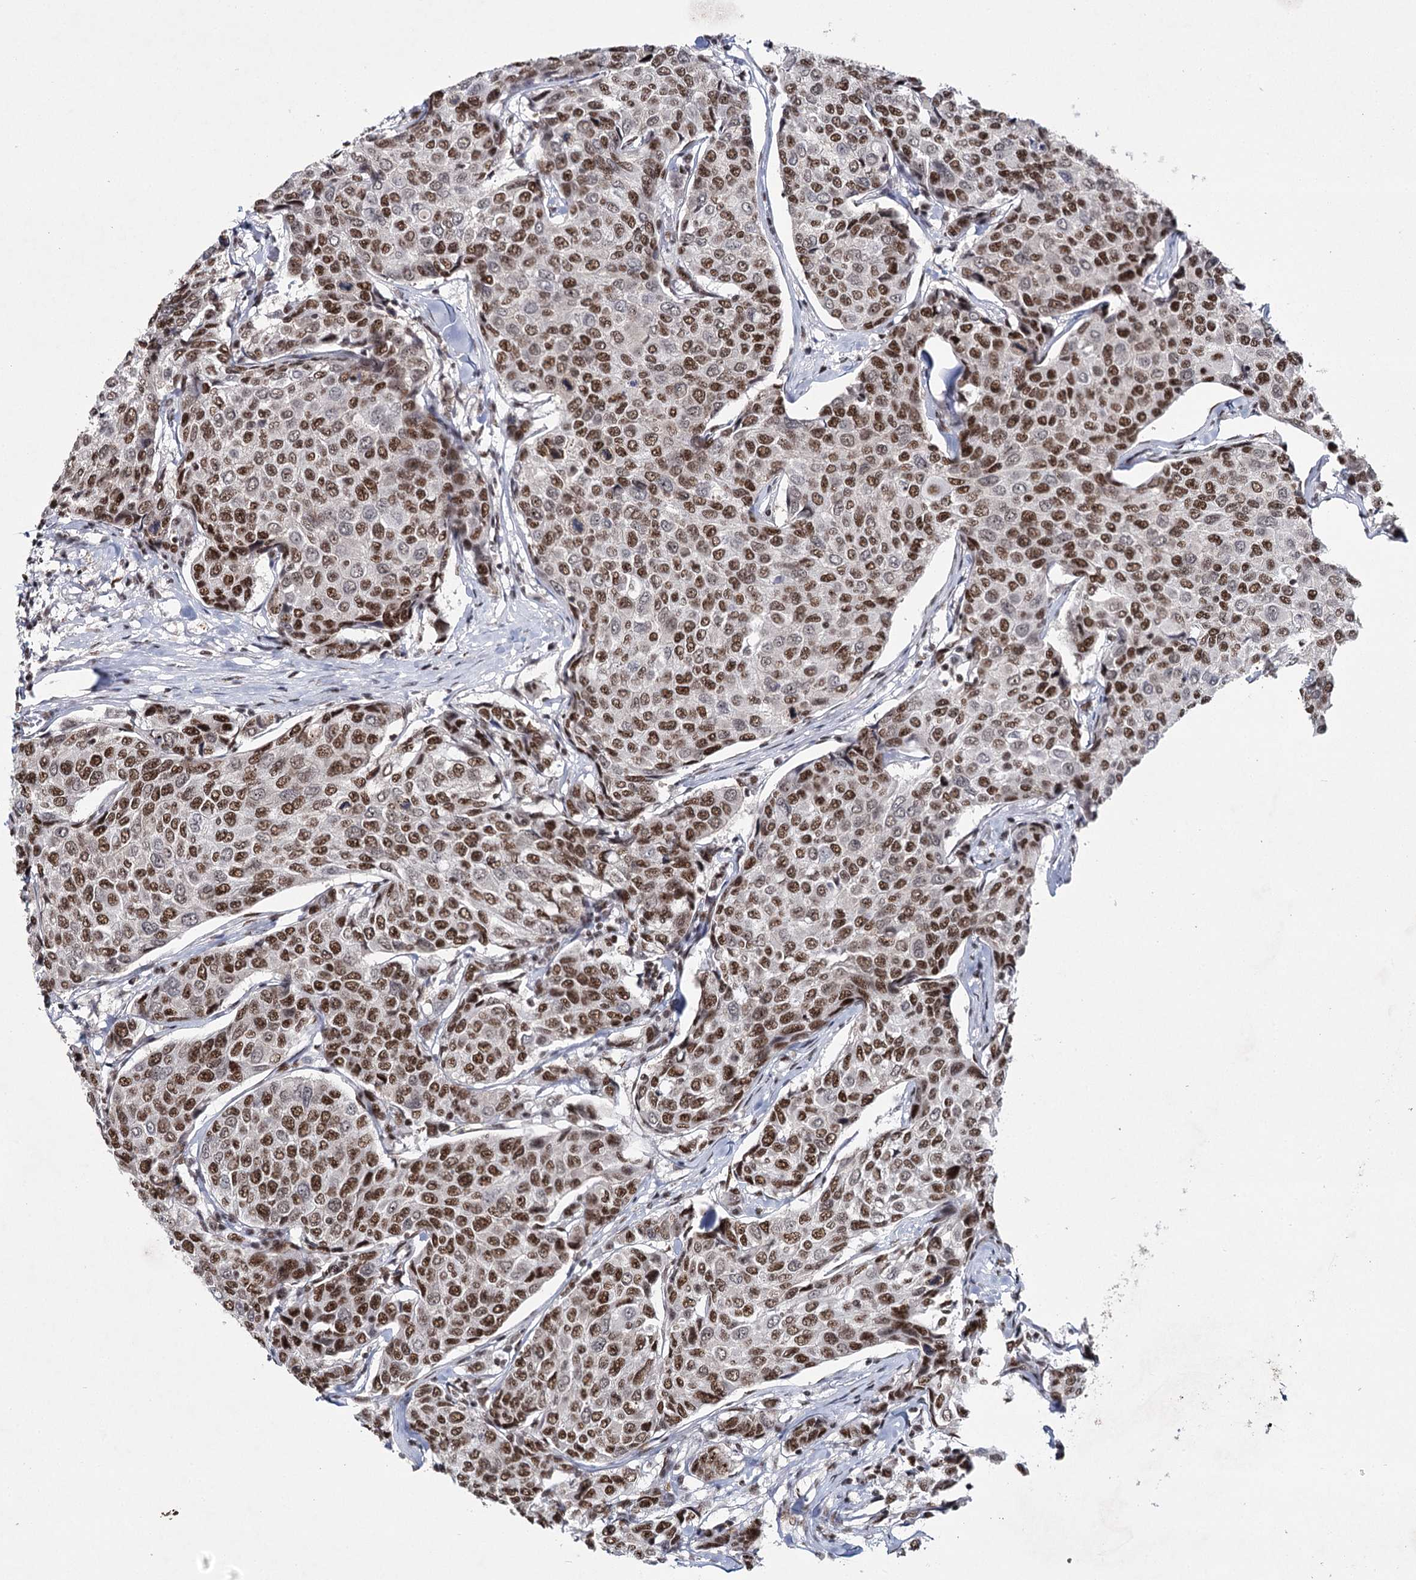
{"staining": {"intensity": "moderate", "quantity": ">75%", "location": "nuclear"}, "tissue": "breast cancer", "cell_type": "Tumor cells", "image_type": "cancer", "snomed": [{"axis": "morphology", "description": "Duct carcinoma"}, {"axis": "topography", "description": "Breast"}], "caption": "Immunohistochemistry (IHC) histopathology image of neoplastic tissue: human breast invasive ductal carcinoma stained using immunohistochemistry exhibits medium levels of moderate protein expression localized specifically in the nuclear of tumor cells, appearing as a nuclear brown color.", "gene": "SCAF8", "patient": {"sex": "female", "age": 55}}